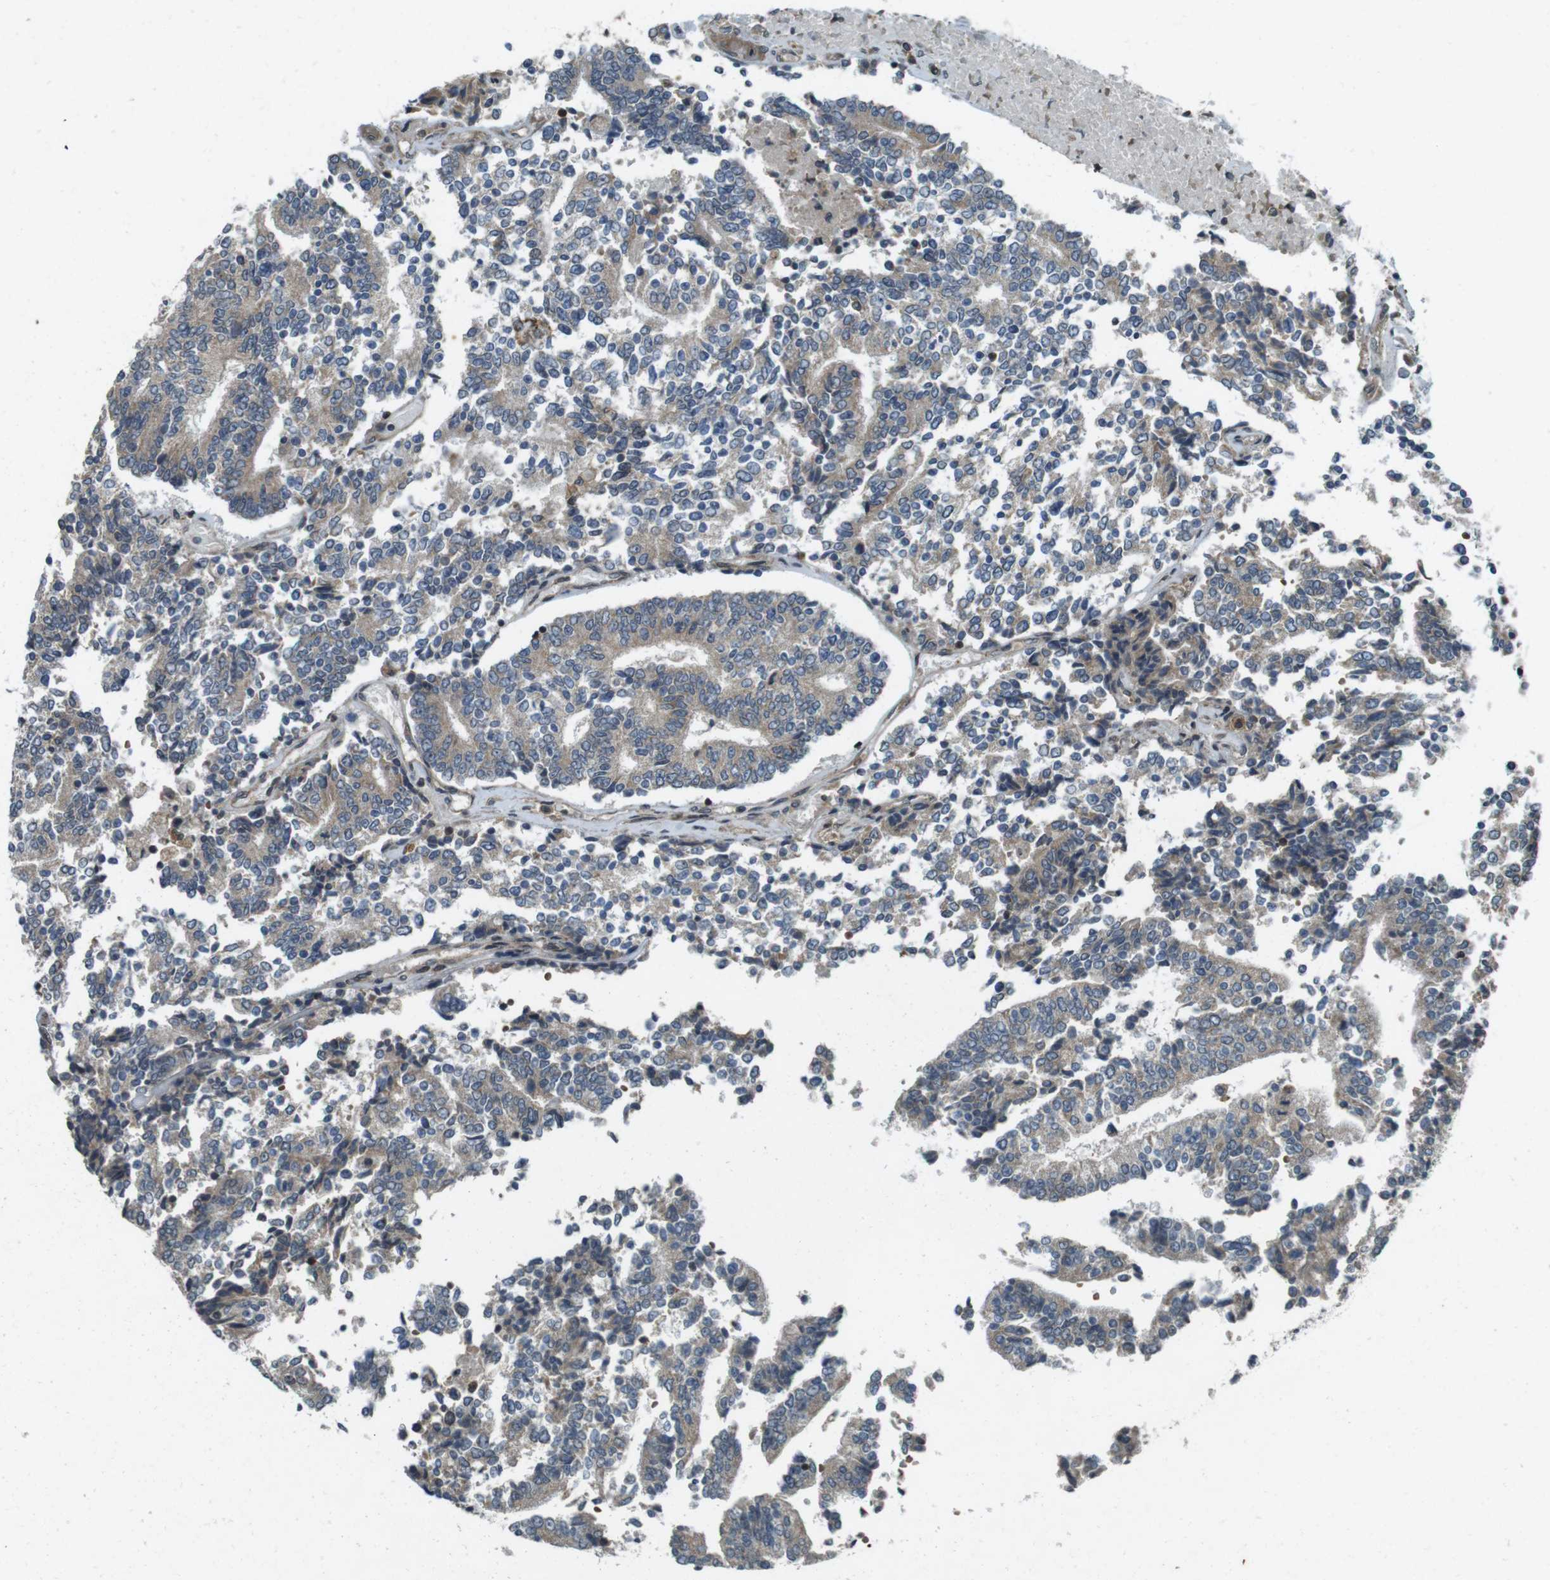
{"staining": {"intensity": "weak", "quantity": ">75%", "location": "cytoplasmic/membranous"}, "tissue": "prostate cancer", "cell_type": "Tumor cells", "image_type": "cancer", "snomed": [{"axis": "morphology", "description": "Normal tissue, NOS"}, {"axis": "morphology", "description": "Adenocarcinoma, High grade"}, {"axis": "topography", "description": "Prostate"}, {"axis": "topography", "description": "Seminal veicle"}], "caption": "Immunohistochemical staining of human prostate cancer (high-grade adenocarcinoma) demonstrates low levels of weak cytoplasmic/membranous staining in about >75% of tumor cells.", "gene": "ZYX", "patient": {"sex": "male", "age": 55}}